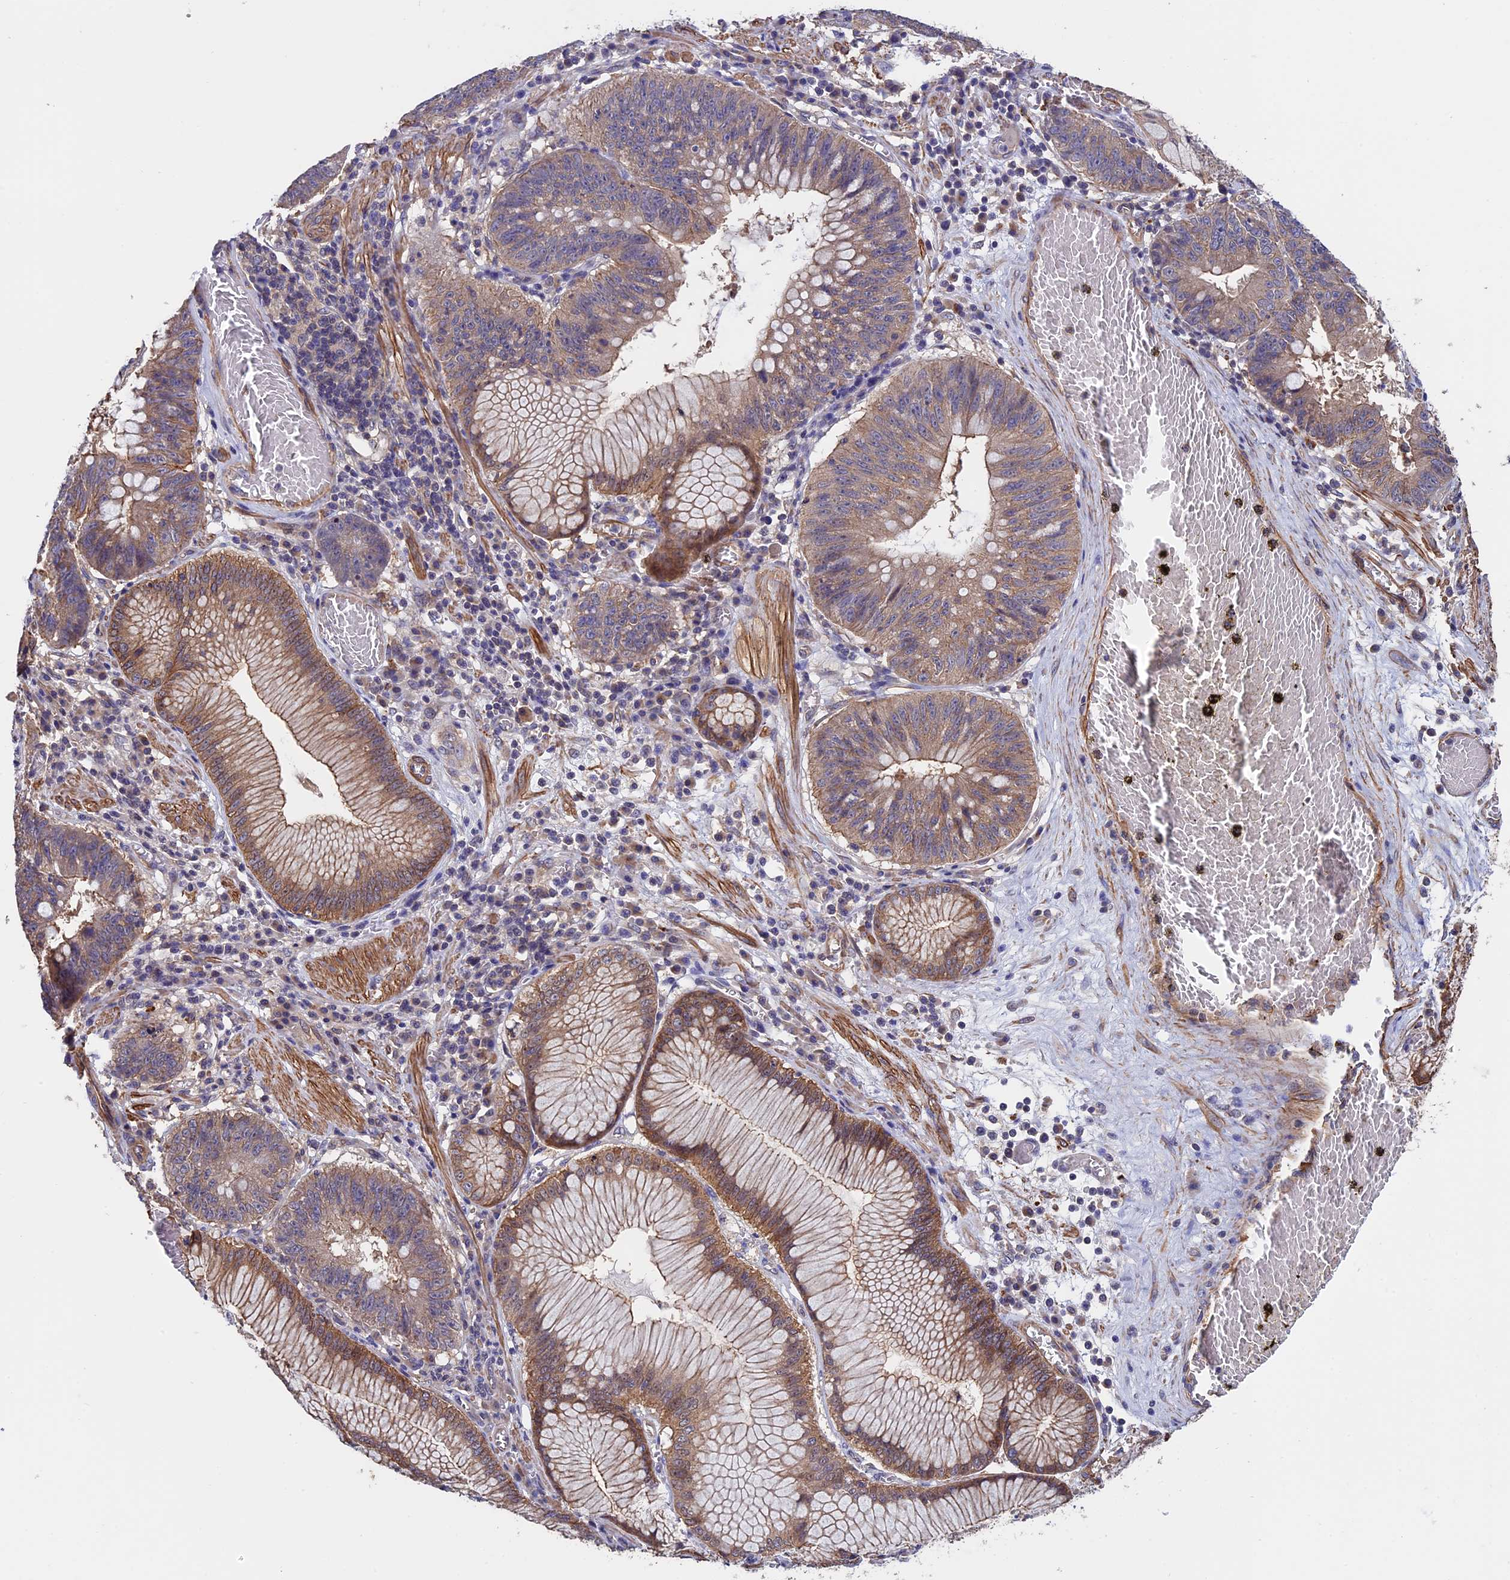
{"staining": {"intensity": "moderate", "quantity": "25%-75%", "location": "cytoplasmic/membranous"}, "tissue": "stomach cancer", "cell_type": "Tumor cells", "image_type": "cancer", "snomed": [{"axis": "morphology", "description": "Adenocarcinoma, NOS"}, {"axis": "topography", "description": "Stomach"}], "caption": "High-power microscopy captured an IHC micrograph of stomach adenocarcinoma, revealing moderate cytoplasmic/membranous staining in approximately 25%-75% of tumor cells.", "gene": "SLC9A5", "patient": {"sex": "male", "age": 59}}